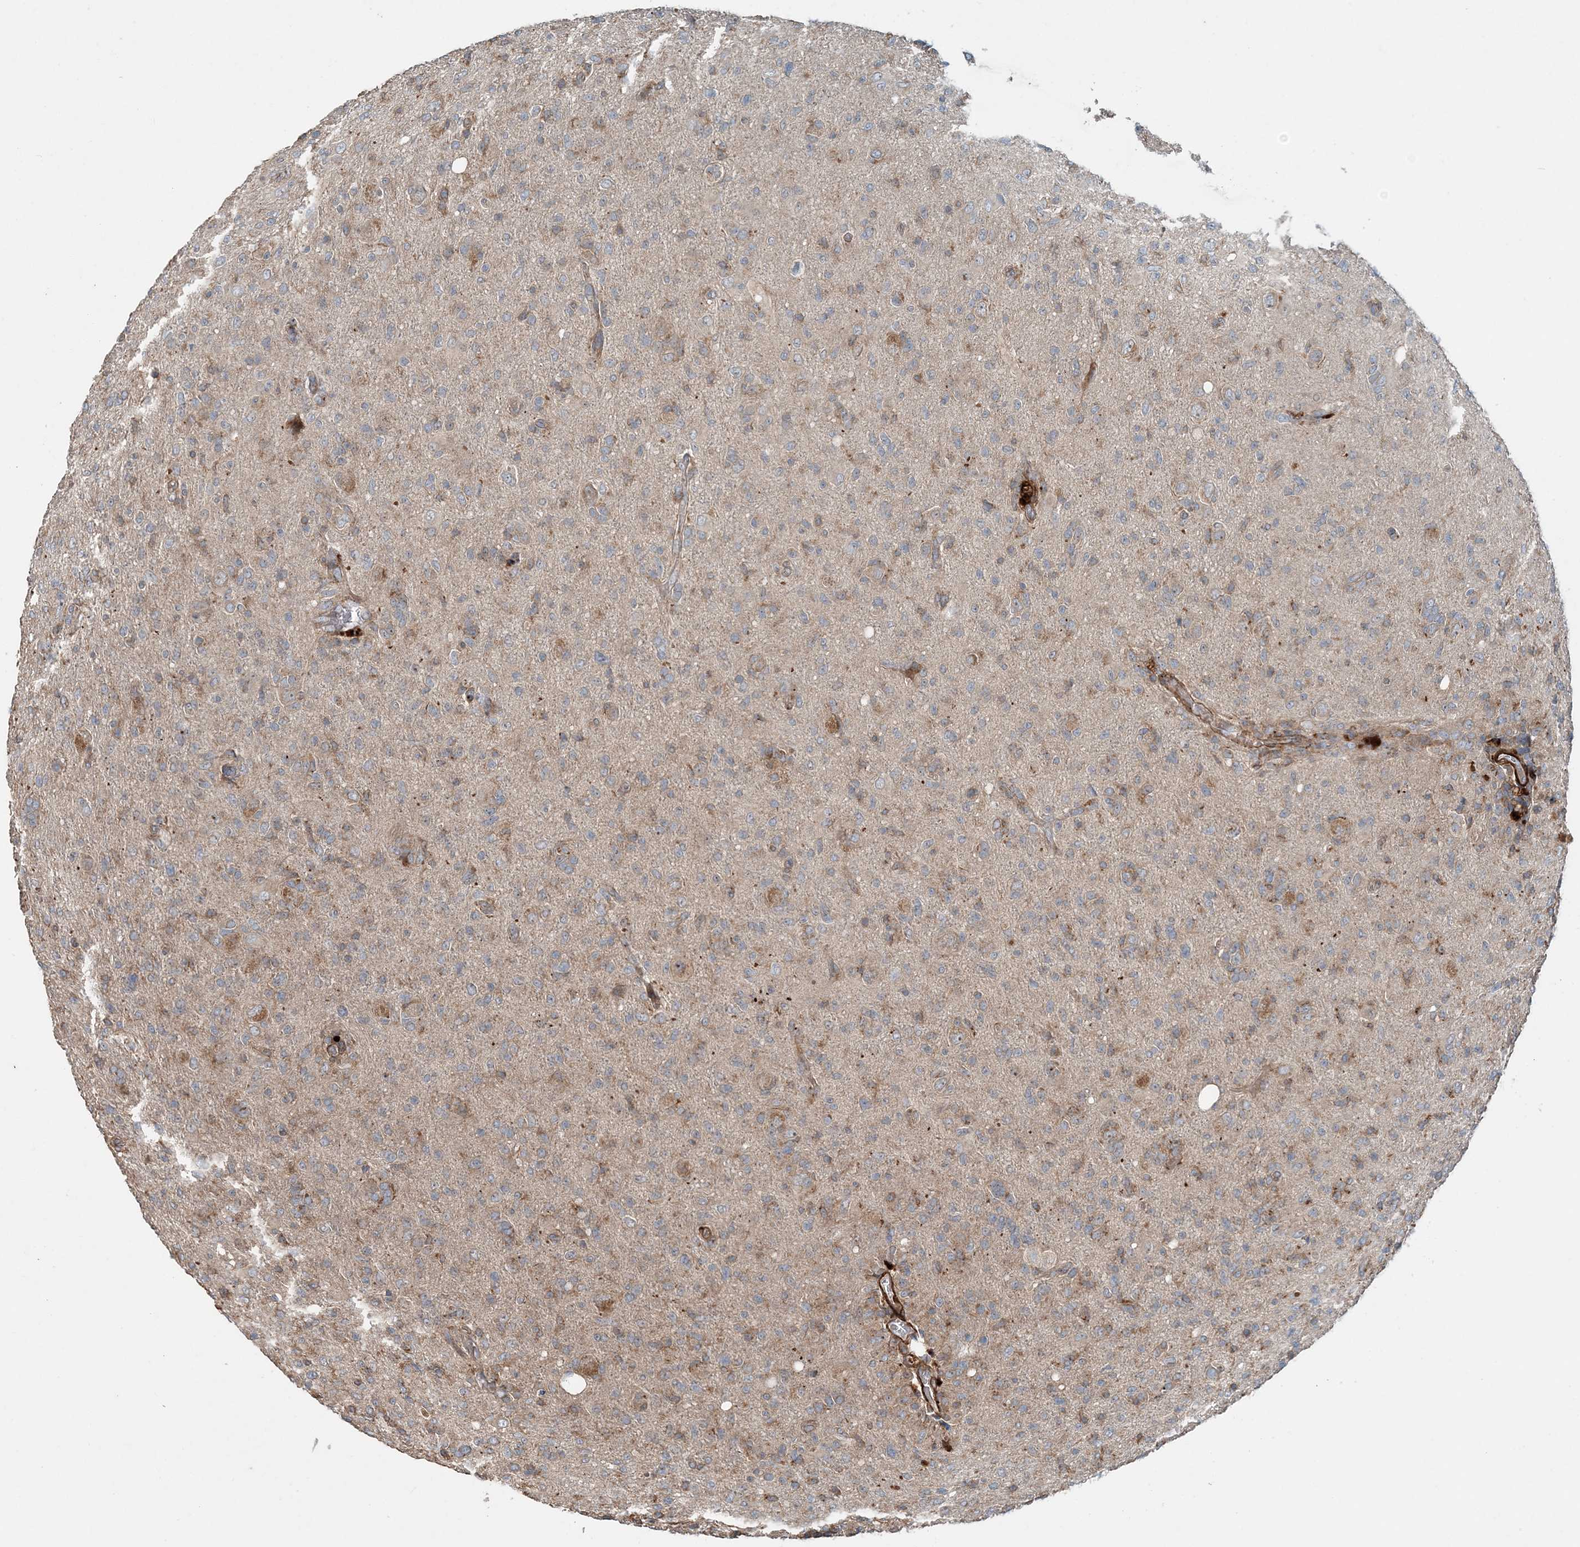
{"staining": {"intensity": "weak", "quantity": "25%-75%", "location": "cytoplasmic/membranous"}, "tissue": "glioma", "cell_type": "Tumor cells", "image_type": "cancer", "snomed": [{"axis": "morphology", "description": "Glioma, malignant, High grade"}, {"axis": "topography", "description": "Brain"}], "caption": "Approximately 25%-75% of tumor cells in glioma reveal weak cytoplasmic/membranous protein positivity as visualized by brown immunohistochemical staining.", "gene": "TTI1", "patient": {"sex": "female", "age": 57}}